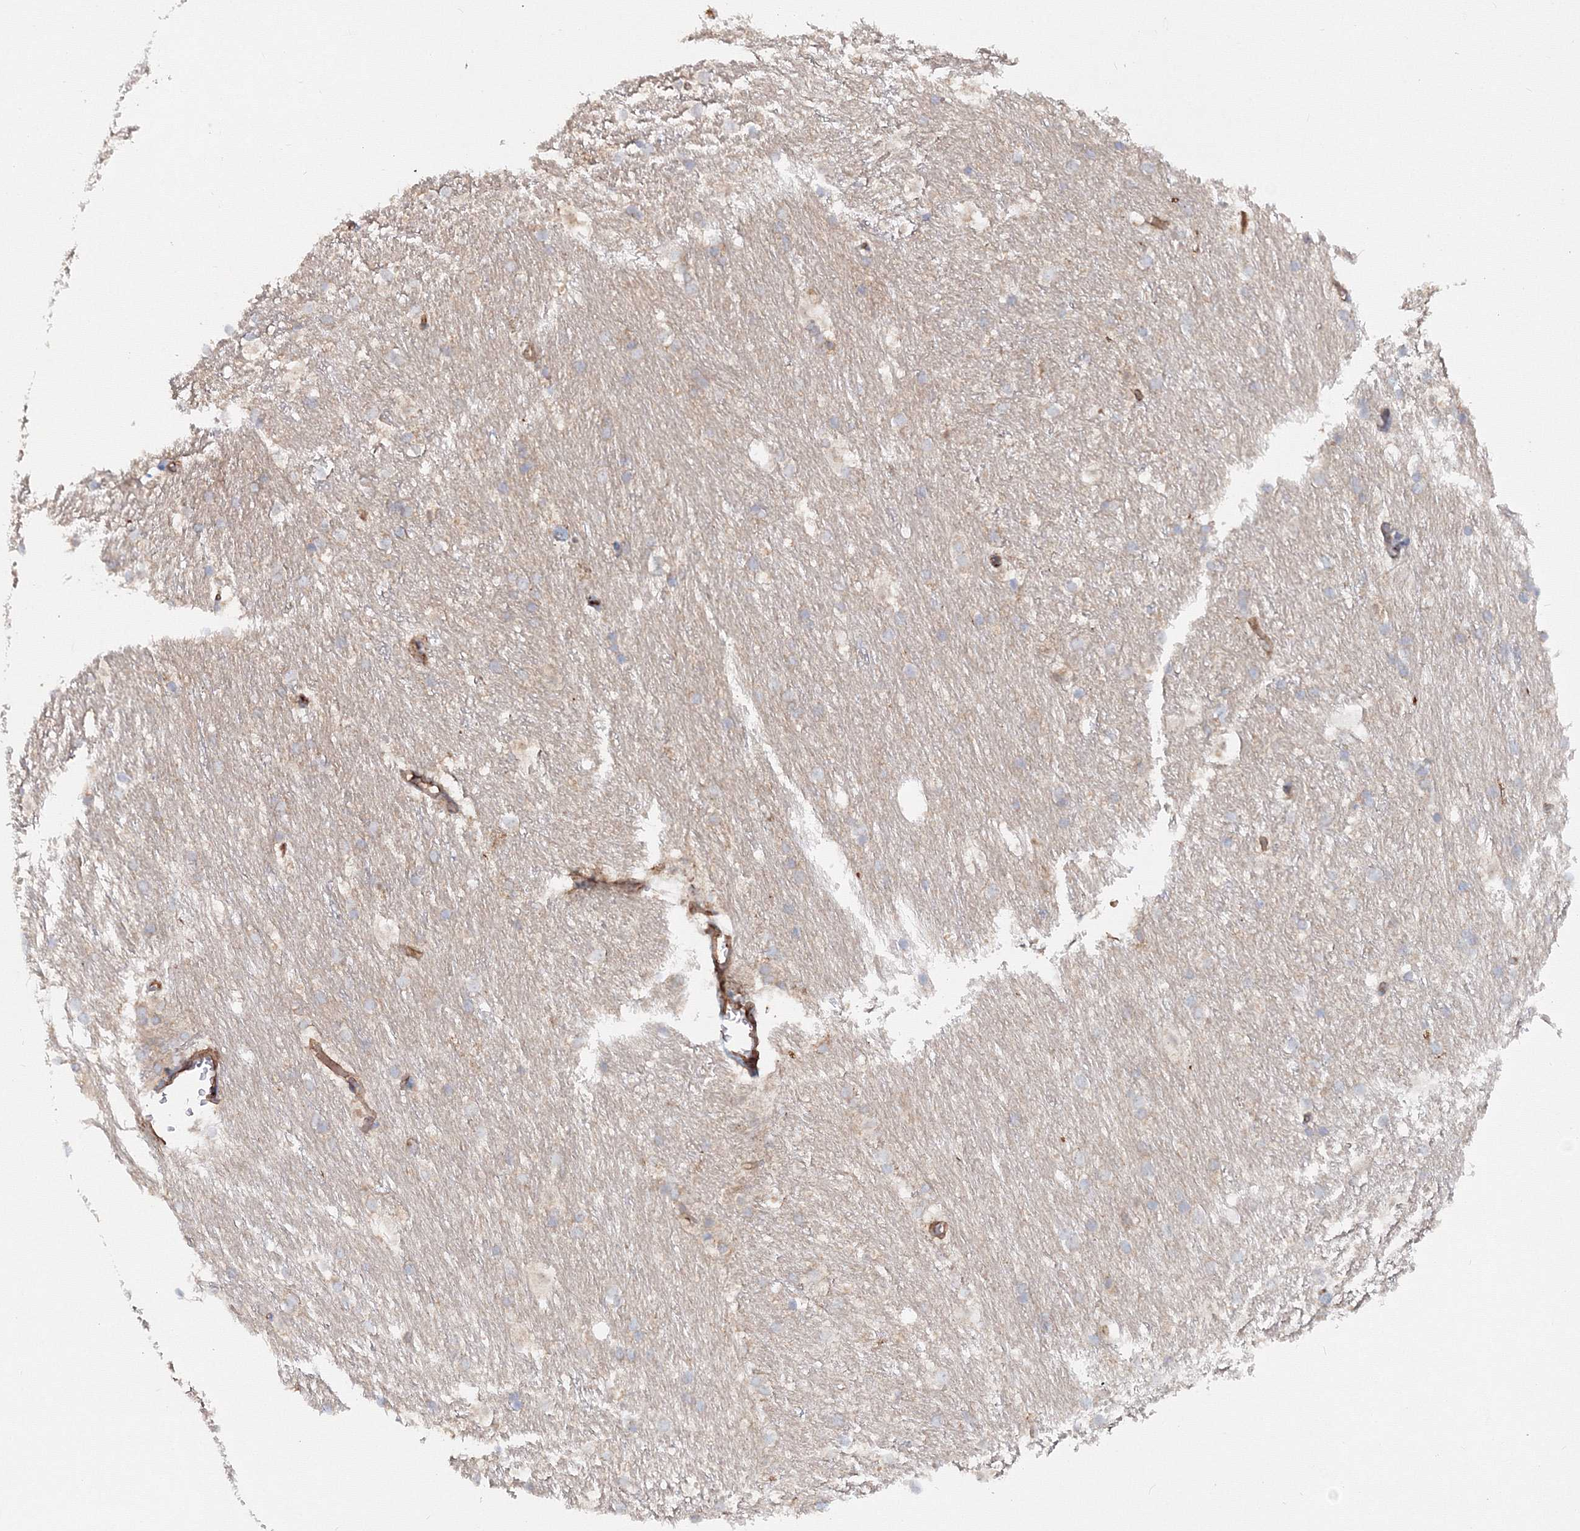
{"staining": {"intensity": "weak", "quantity": "<25%", "location": "cytoplasmic/membranous"}, "tissue": "caudate", "cell_type": "Glial cells", "image_type": "normal", "snomed": [{"axis": "morphology", "description": "Normal tissue, NOS"}, {"axis": "topography", "description": "Lateral ventricle wall"}], "caption": "Immunohistochemistry micrograph of unremarkable caudate: caudate stained with DAB (3,3'-diaminobenzidine) displays no significant protein staining in glial cells.", "gene": "EXOC1", "patient": {"sex": "female", "age": 19}}